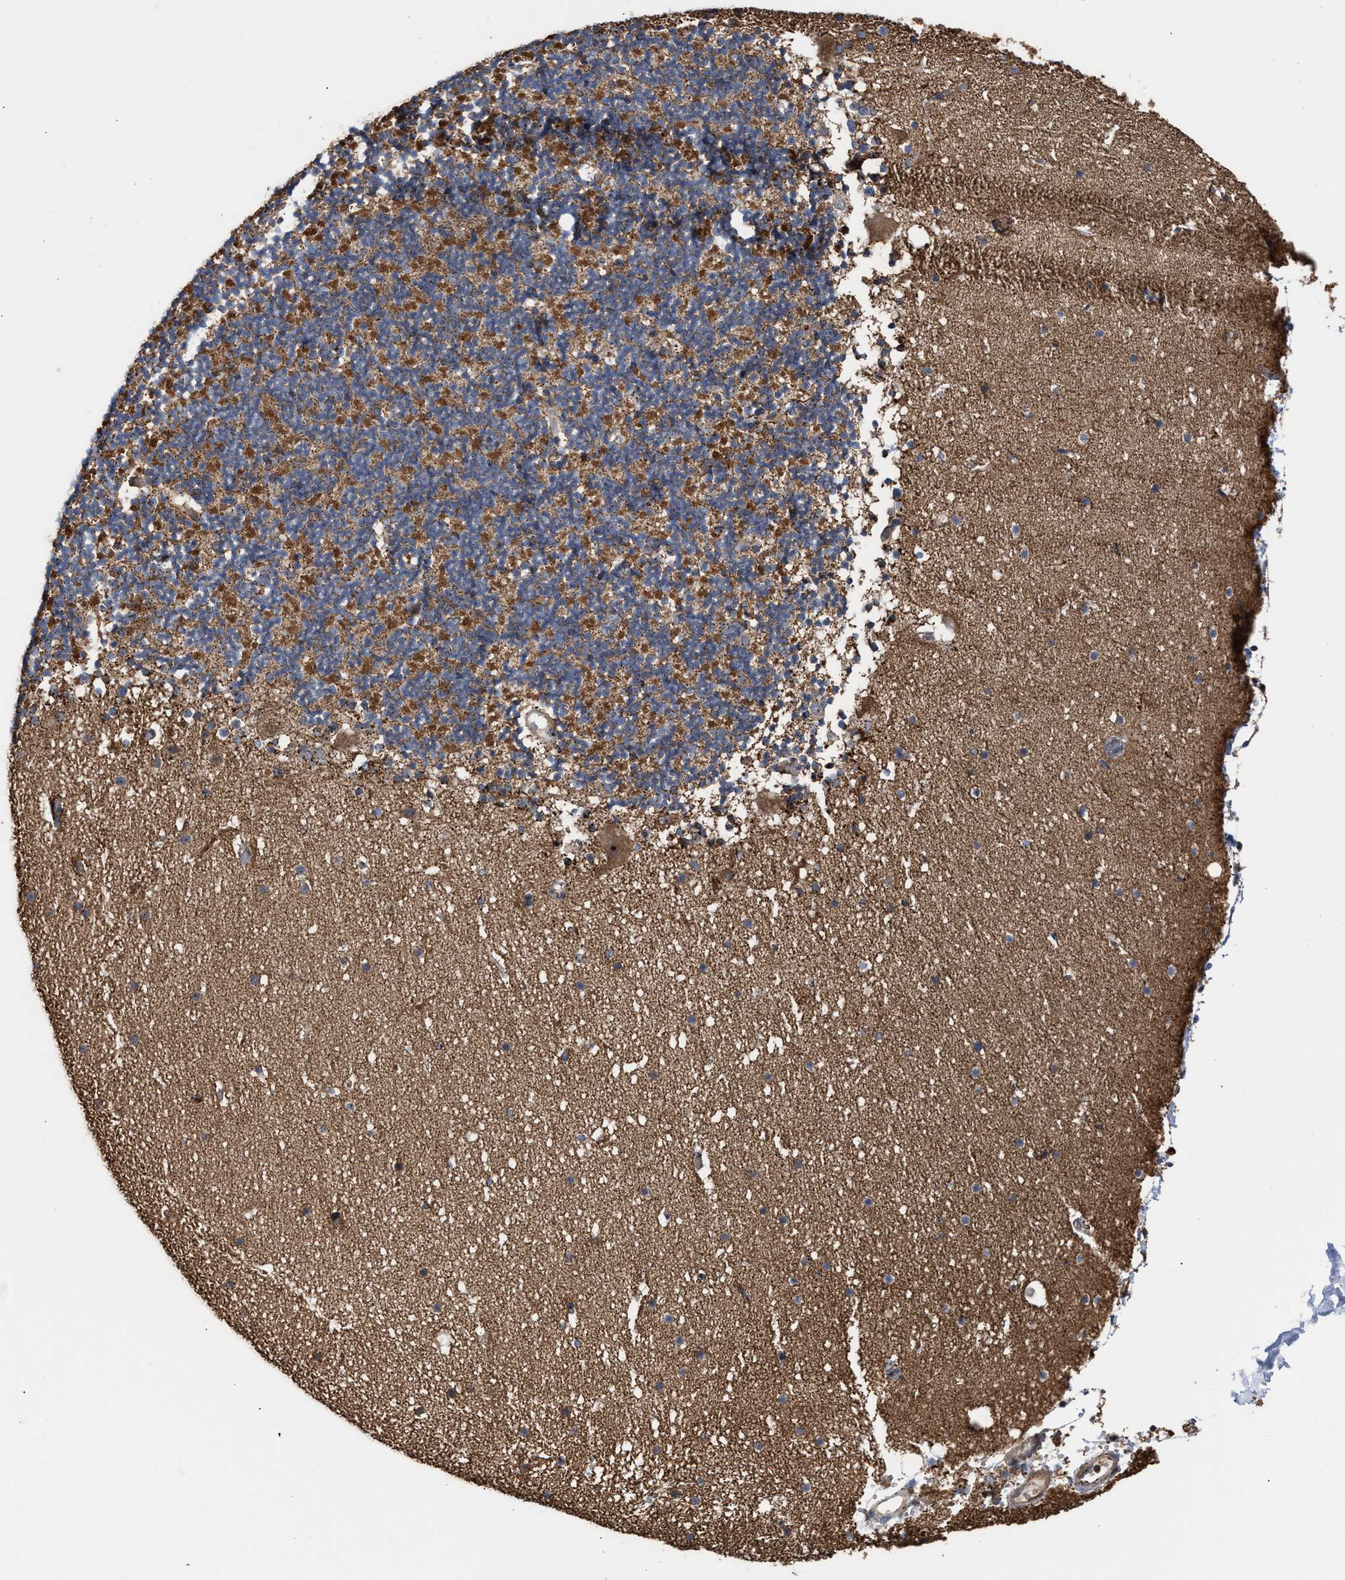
{"staining": {"intensity": "strong", "quantity": ">75%", "location": "cytoplasmic/membranous"}, "tissue": "cerebellum", "cell_type": "Cells in granular layer", "image_type": "normal", "snomed": [{"axis": "morphology", "description": "Normal tissue, NOS"}, {"axis": "topography", "description": "Cerebellum"}], "caption": "About >75% of cells in granular layer in unremarkable human cerebellum demonstrate strong cytoplasmic/membranous protein staining as visualized by brown immunohistochemical staining.", "gene": "EXOSC2", "patient": {"sex": "male", "age": 57}}